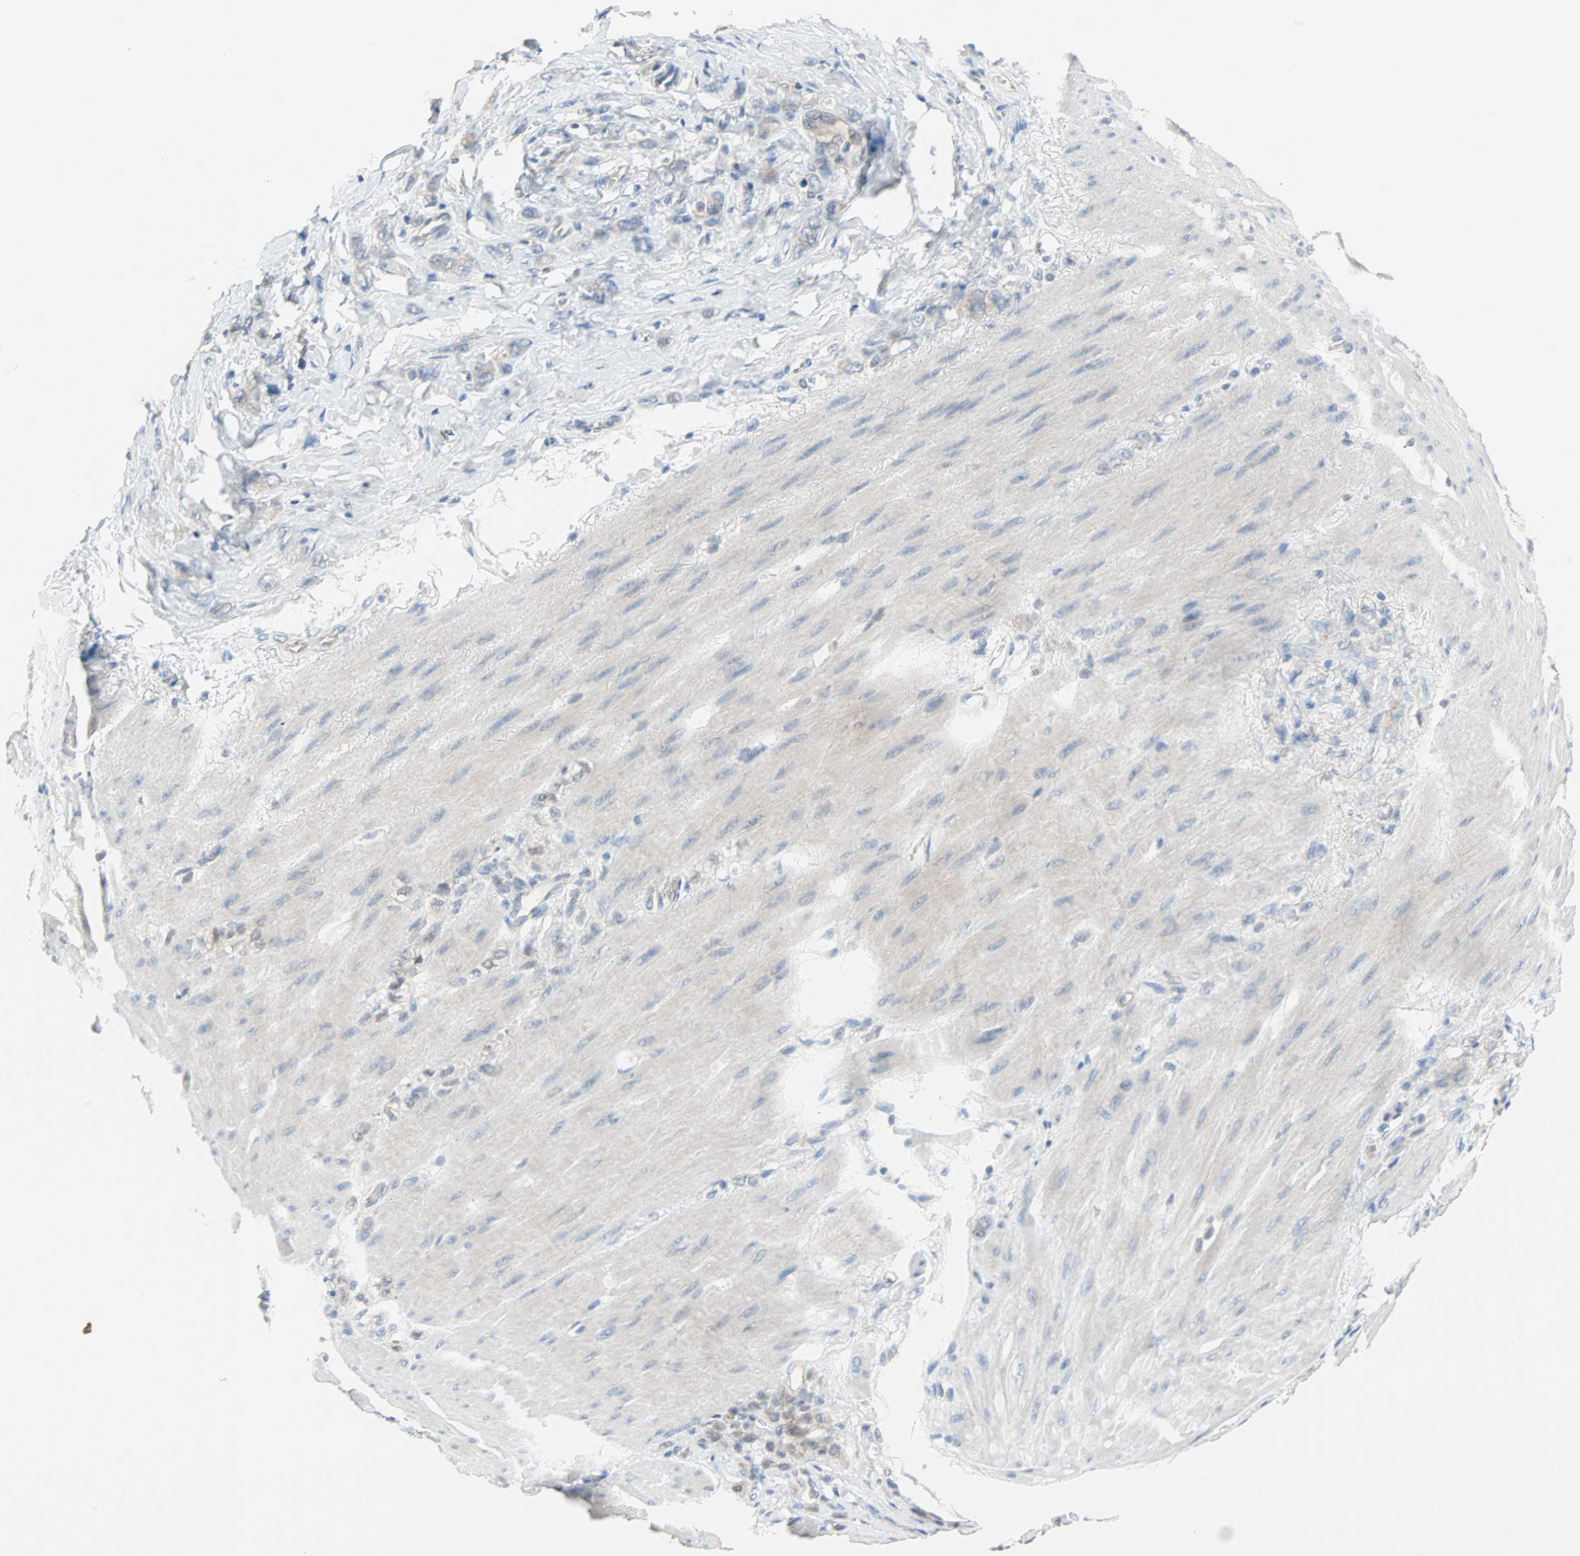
{"staining": {"intensity": "weak", "quantity": "25%-75%", "location": "cytoplasmic/membranous"}, "tissue": "stomach cancer", "cell_type": "Tumor cells", "image_type": "cancer", "snomed": [{"axis": "morphology", "description": "Adenocarcinoma, NOS"}, {"axis": "topography", "description": "Stomach"}], "caption": "Tumor cells show low levels of weak cytoplasmic/membranous positivity in approximately 25%-75% of cells in stomach cancer. (IHC, brightfield microscopy, high magnification).", "gene": "MPI", "patient": {"sex": "male", "age": 82}}